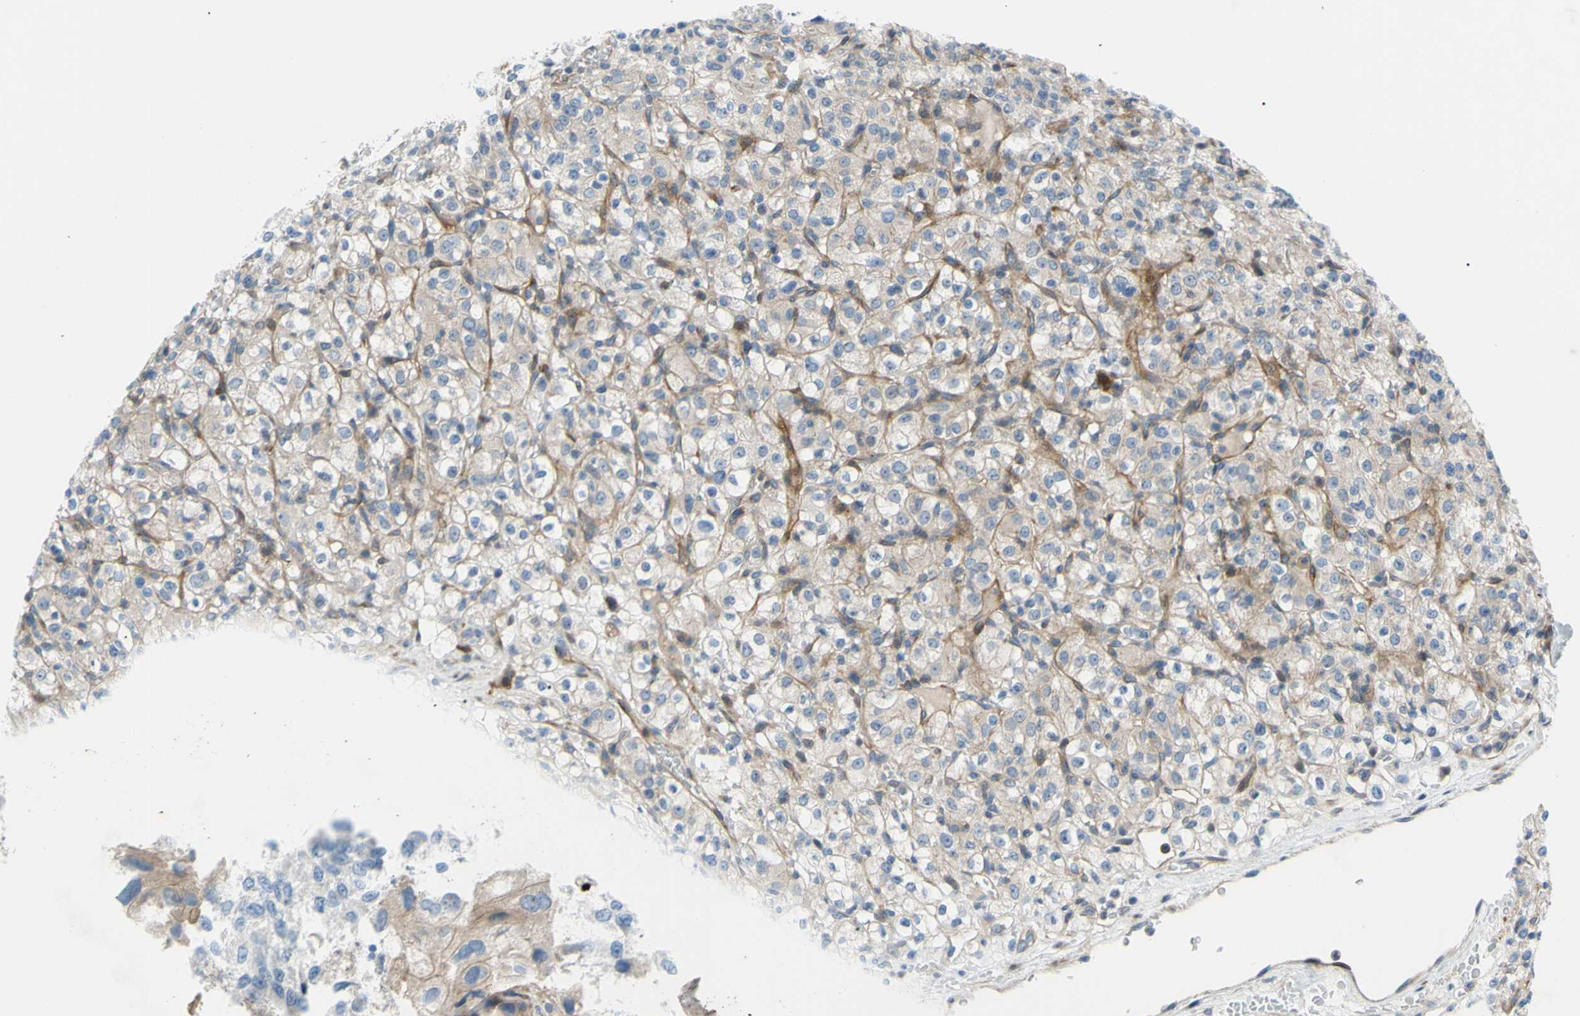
{"staining": {"intensity": "weak", "quantity": "<25%", "location": "cytoplasmic/membranous"}, "tissue": "renal cancer", "cell_type": "Tumor cells", "image_type": "cancer", "snomed": [{"axis": "morphology", "description": "Normal tissue, NOS"}, {"axis": "morphology", "description": "Adenocarcinoma, NOS"}, {"axis": "topography", "description": "Kidney"}], "caption": "Immunohistochemistry (IHC) photomicrograph of neoplastic tissue: human adenocarcinoma (renal) stained with DAB demonstrates no significant protein staining in tumor cells.", "gene": "PAK2", "patient": {"sex": "female", "age": 72}}